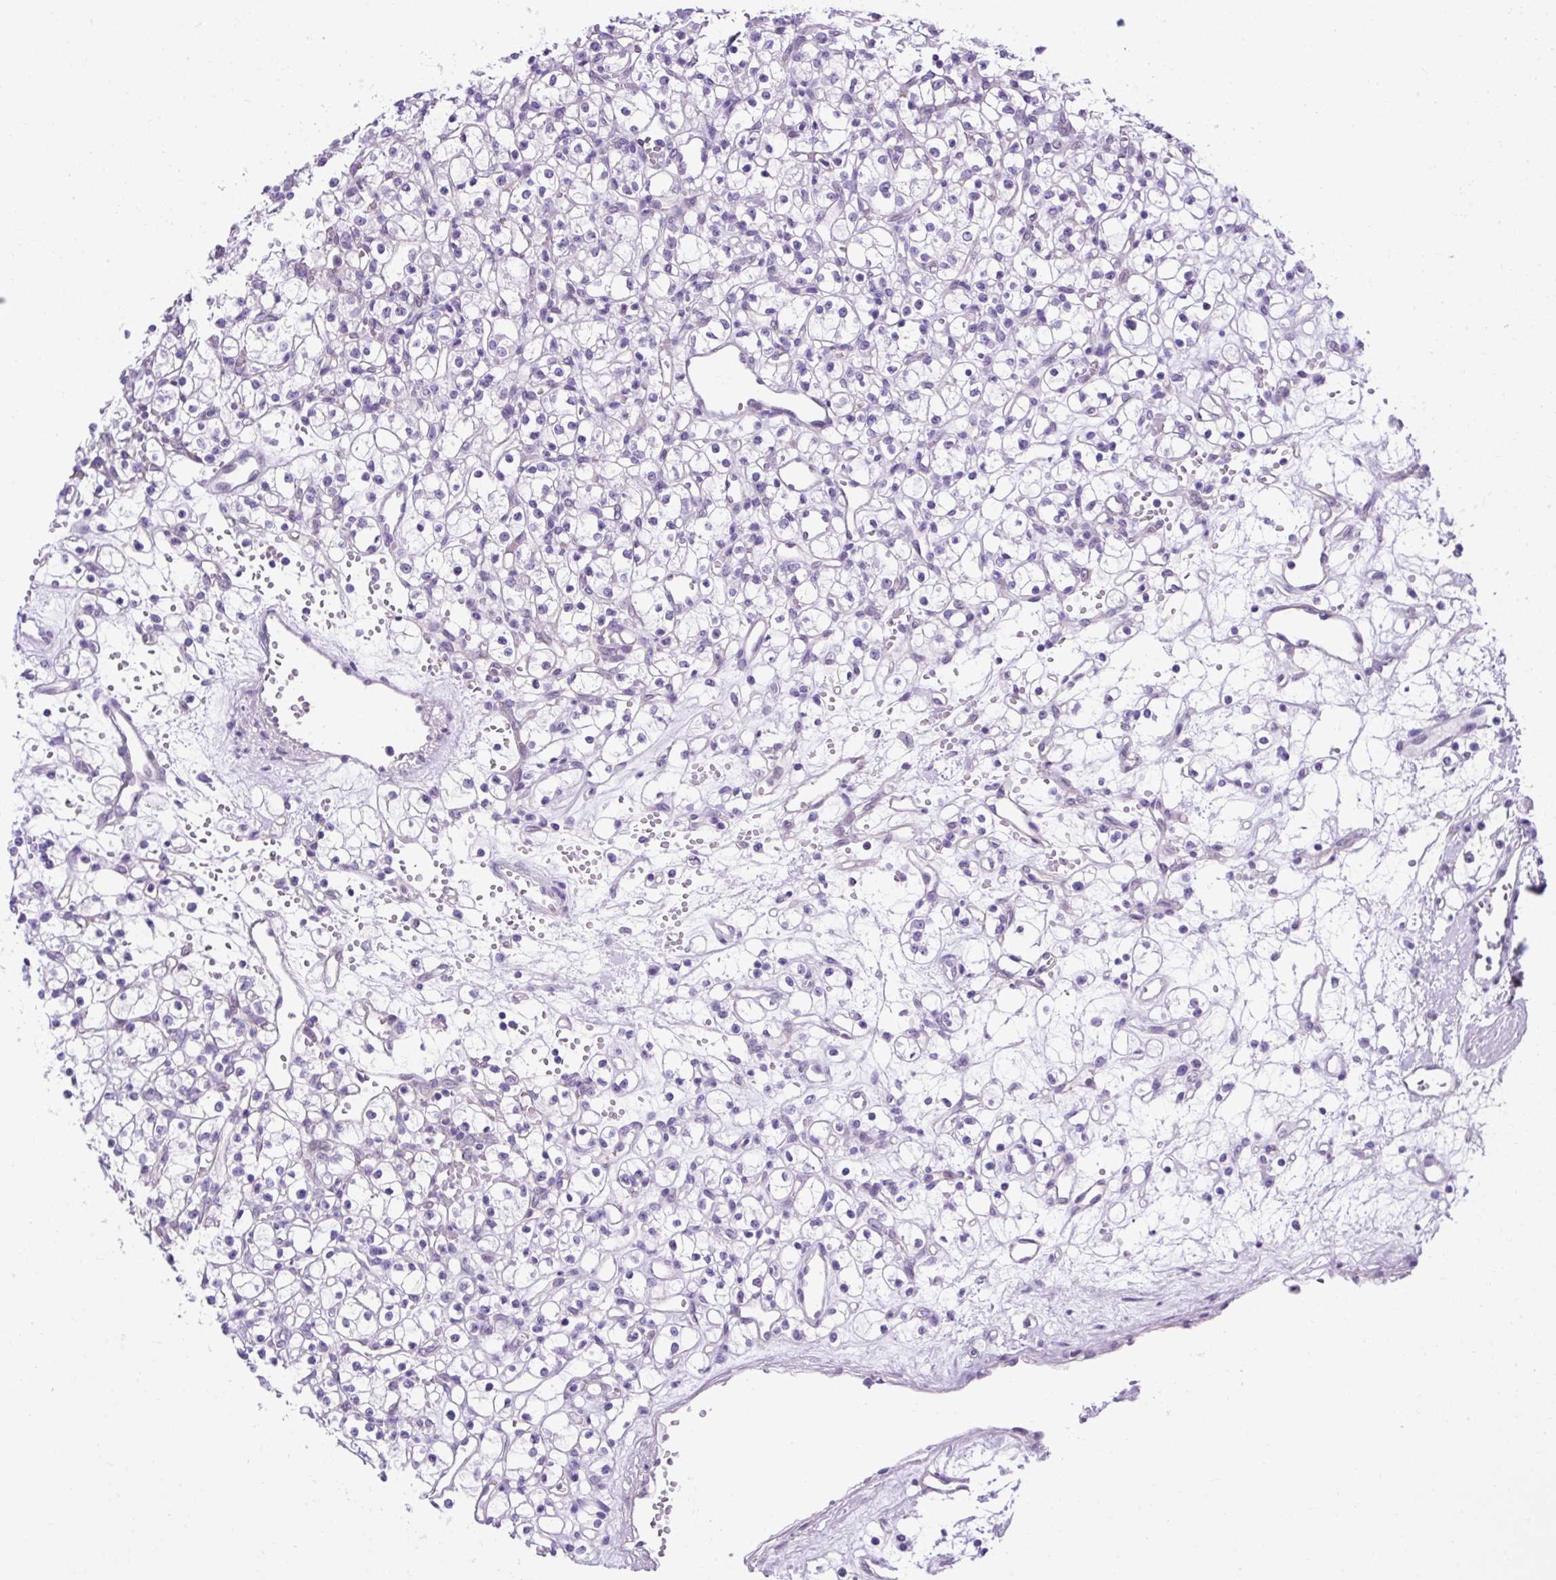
{"staining": {"intensity": "negative", "quantity": "none", "location": "none"}, "tissue": "renal cancer", "cell_type": "Tumor cells", "image_type": "cancer", "snomed": [{"axis": "morphology", "description": "Adenocarcinoma, NOS"}, {"axis": "topography", "description": "Kidney"}], "caption": "There is no significant positivity in tumor cells of adenocarcinoma (renal).", "gene": "KRT12", "patient": {"sex": "female", "age": 59}}